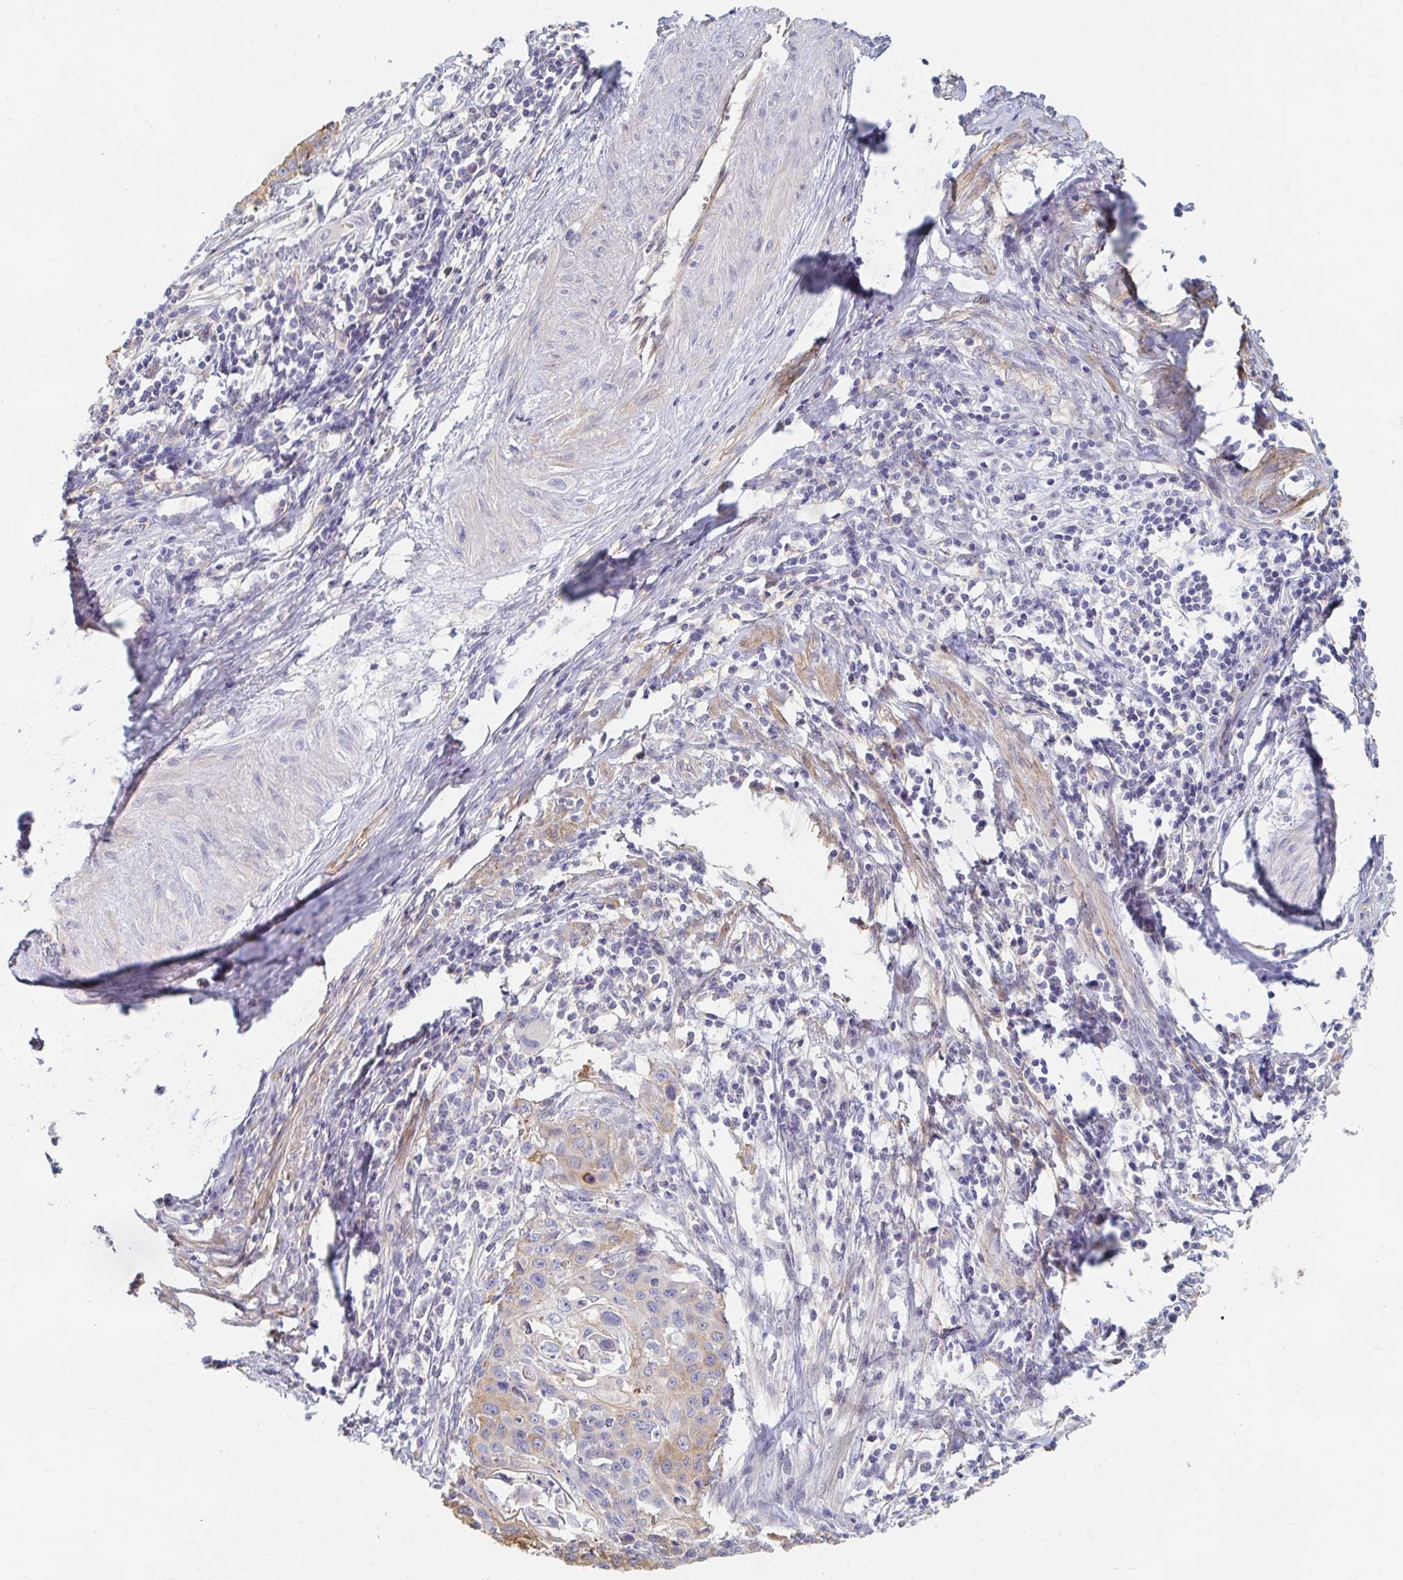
{"staining": {"intensity": "moderate", "quantity": "25%-75%", "location": "cytoplasmic/membranous"}, "tissue": "cervical cancer", "cell_type": "Tumor cells", "image_type": "cancer", "snomed": [{"axis": "morphology", "description": "Squamous cell carcinoma, NOS"}, {"axis": "topography", "description": "Cervix"}], "caption": "DAB (3,3'-diaminobenzidine) immunohistochemical staining of cervical squamous cell carcinoma shows moderate cytoplasmic/membranous protein positivity in about 25%-75% of tumor cells. (Stains: DAB in brown, nuclei in blue, Microscopy: brightfield microscopy at high magnification).", "gene": "MYLK2", "patient": {"sex": "female", "age": 65}}